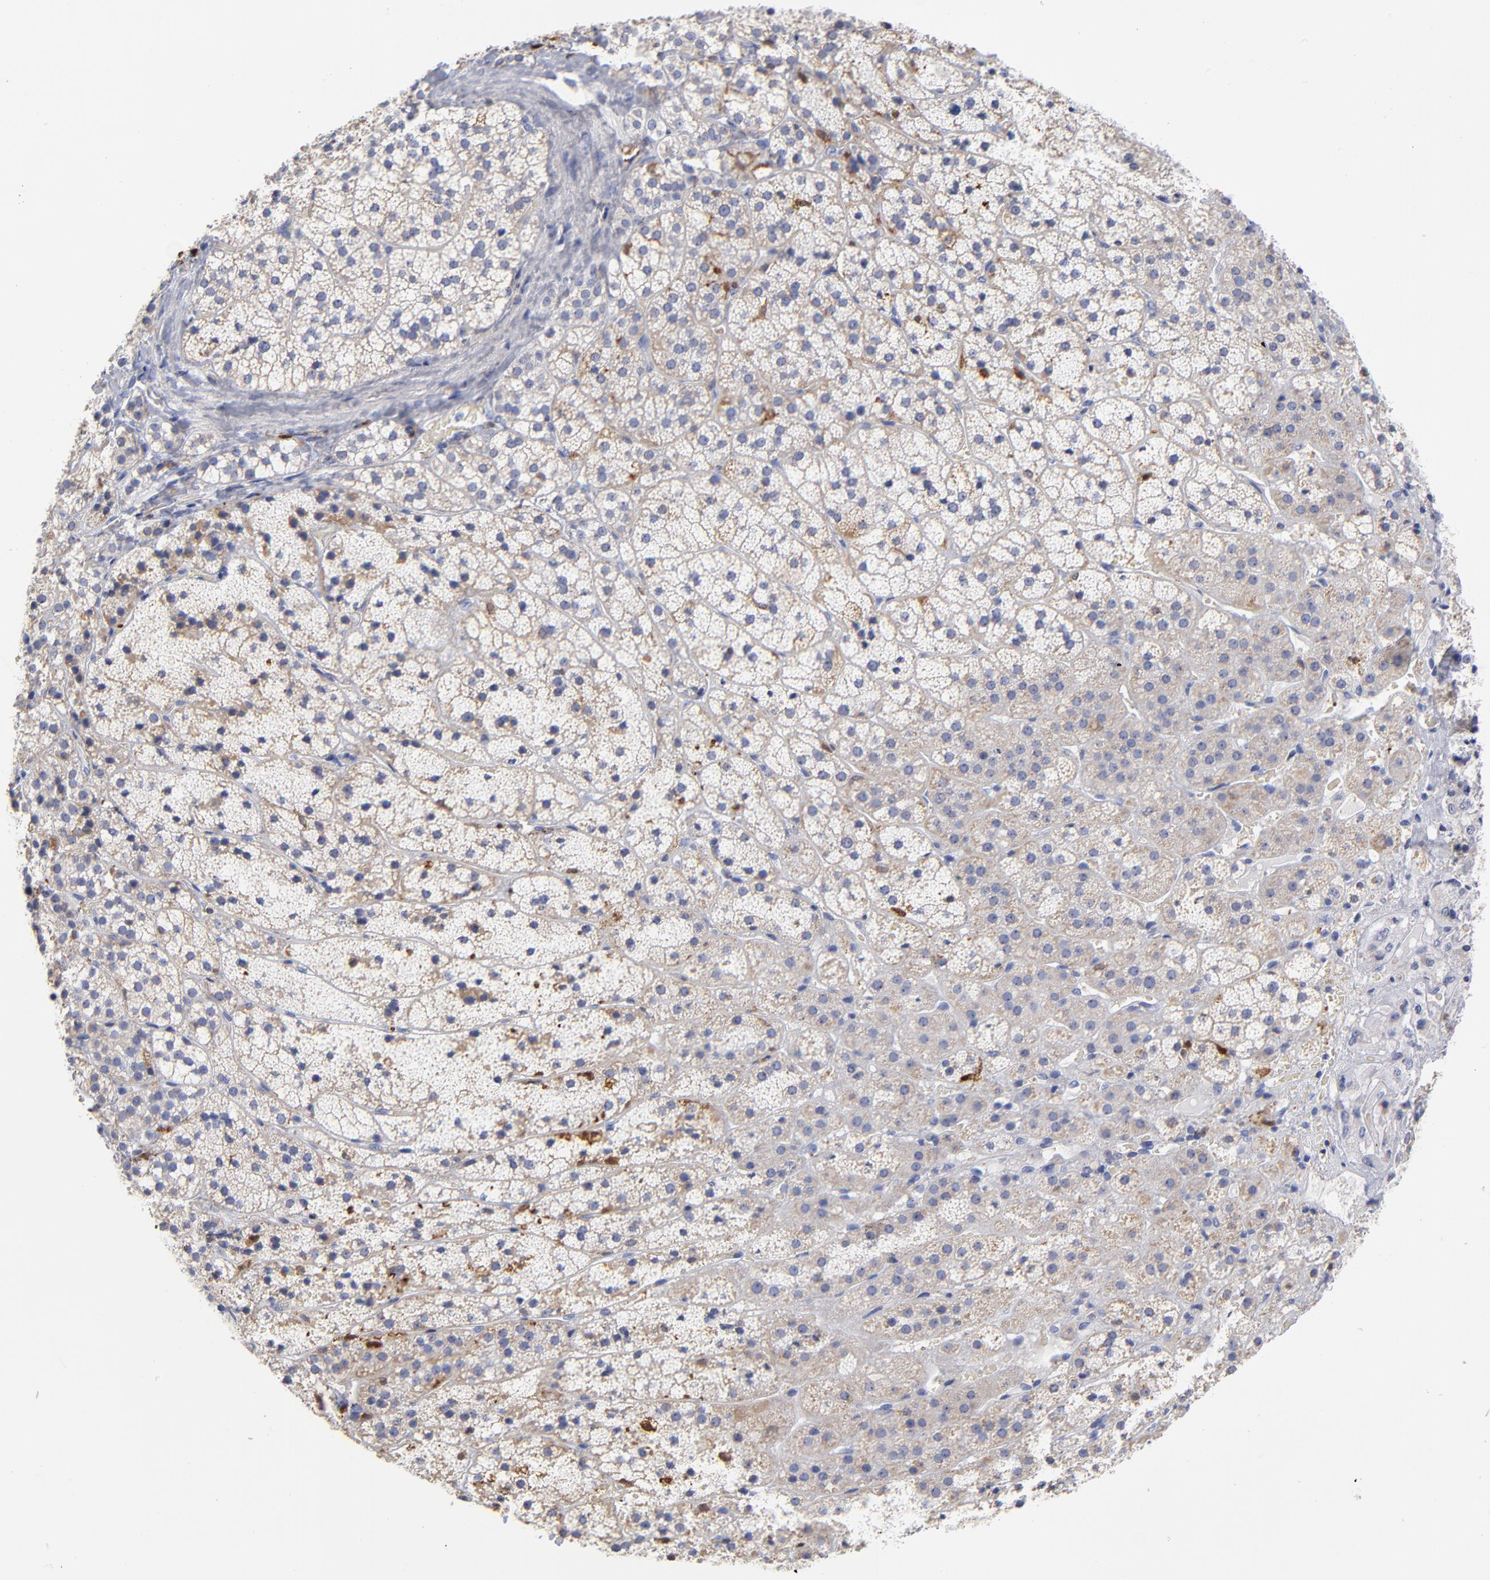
{"staining": {"intensity": "weak", "quantity": "25%-75%", "location": "cytoplasmic/membranous"}, "tissue": "adrenal gland", "cell_type": "Glandular cells", "image_type": "normal", "snomed": [{"axis": "morphology", "description": "Normal tissue, NOS"}, {"axis": "topography", "description": "Adrenal gland"}], "caption": "DAB (3,3'-diaminobenzidine) immunohistochemical staining of benign human adrenal gland shows weak cytoplasmic/membranous protein staining in approximately 25%-75% of glandular cells. The staining was performed using DAB, with brown indicating positive protein expression. Nuclei are stained blue with hematoxylin.", "gene": "PTP4A1", "patient": {"sex": "female", "age": 44}}